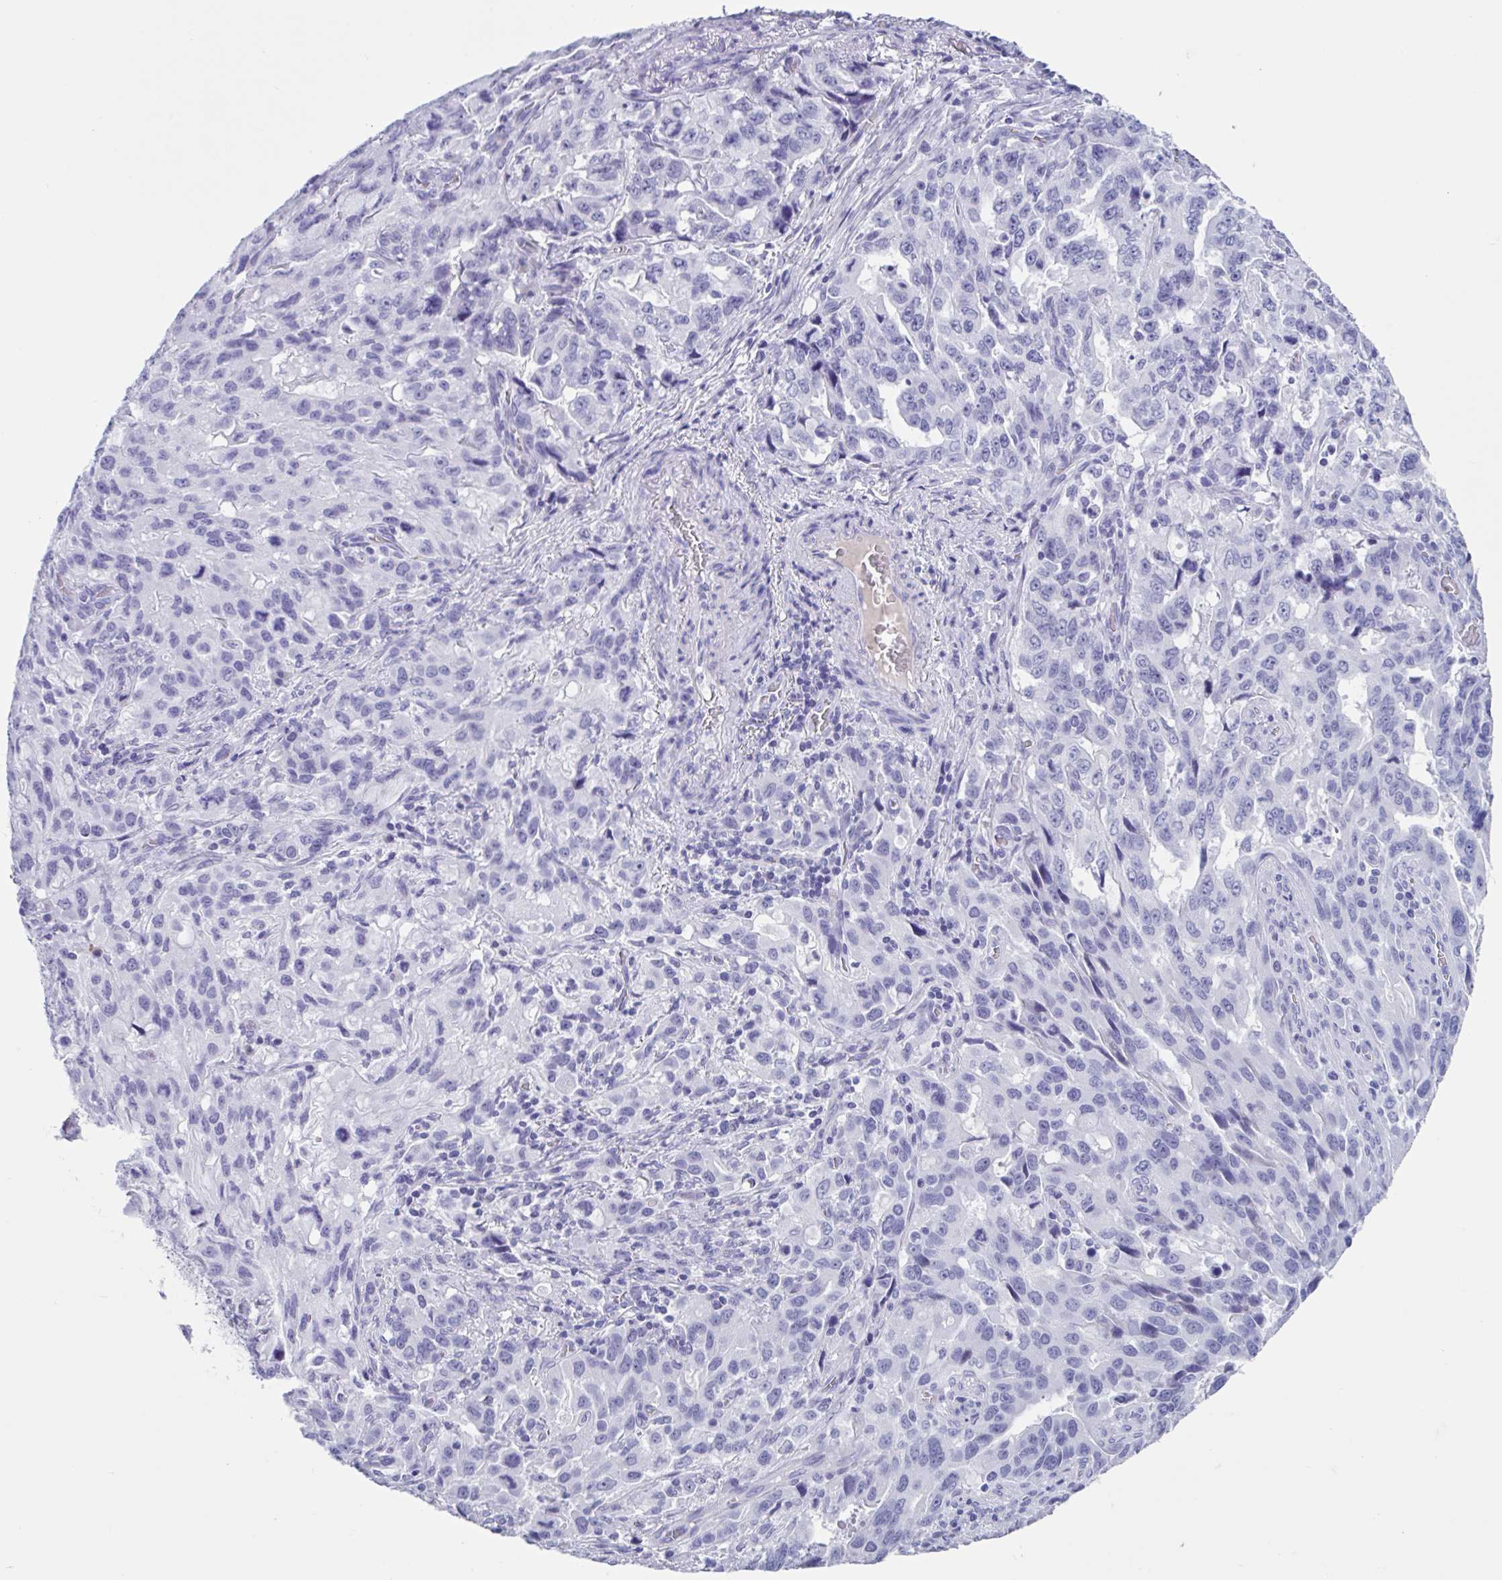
{"staining": {"intensity": "negative", "quantity": "none", "location": "none"}, "tissue": "stomach cancer", "cell_type": "Tumor cells", "image_type": "cancer", "snomed": [{"axis": "morphology", "description": "Adenocarcinoma, NOS"}, {"axis": "topography", "description": "Stomach, upper"}], "caption": "DAB immunohistochemical staining of human stomach cancer exhibits no significant positivity in tumor cells.", "gene": "USP35", "patient": {"sex": "male", "age": 85}}